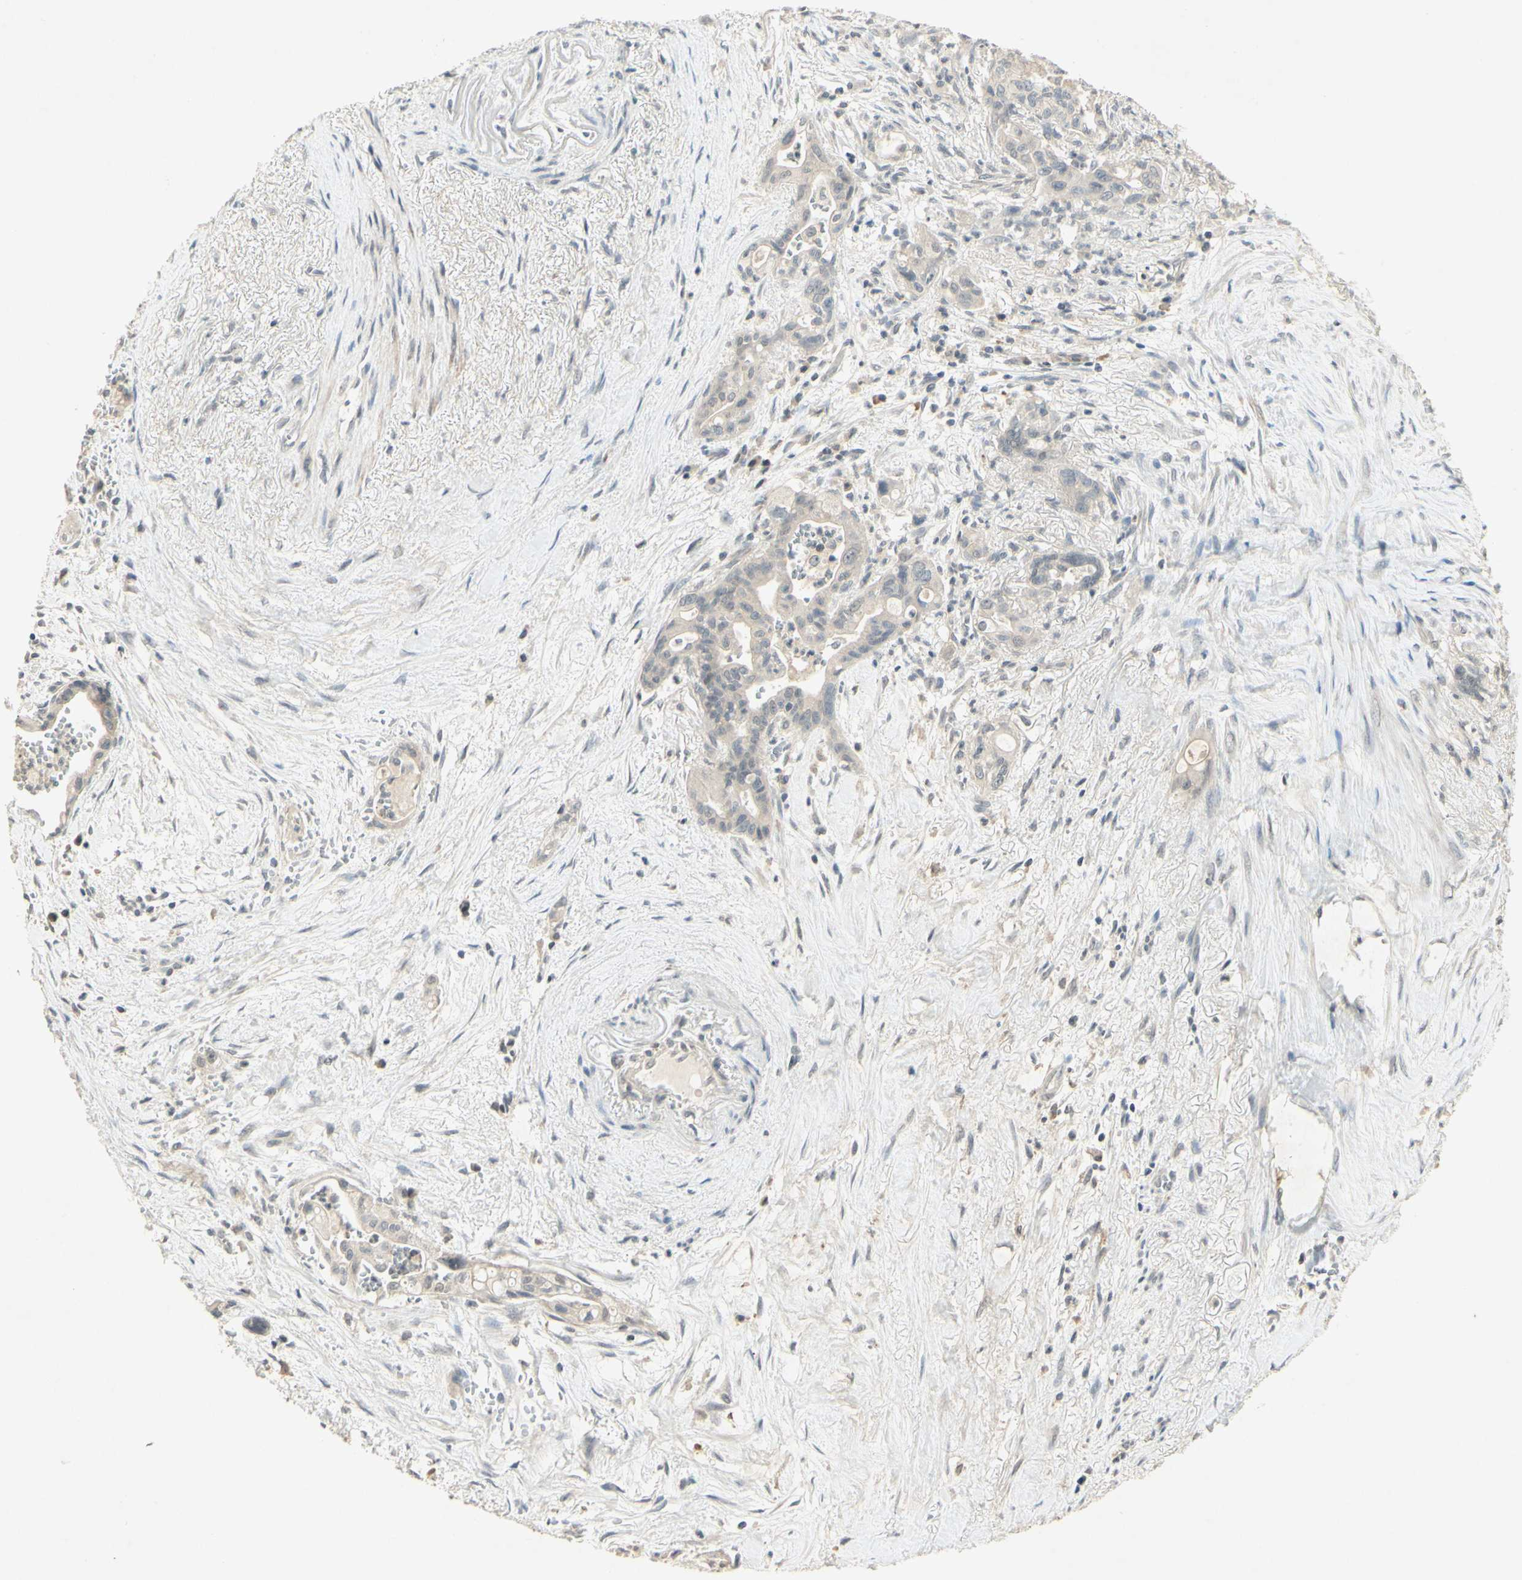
{"staining": {"intensity": "negative", "quantity": "none", "location": "none"}, "tissue": "pancreatic cancer", "cell_type": "Tumor cells", "image_type": "cancer", "snomed": [{"axis": "morphology", "description": "Adenocarcinoma, NOS"}, {"axis": "topography", "description": "Pancreas"}], "caption": "Immunohistochemical staining of pancreatic cancer (adenocarcinoma) exhibits no significant expression in tumor cells.", "gene": "GLI1", "patient": {"sex": "male", "age": 70}}